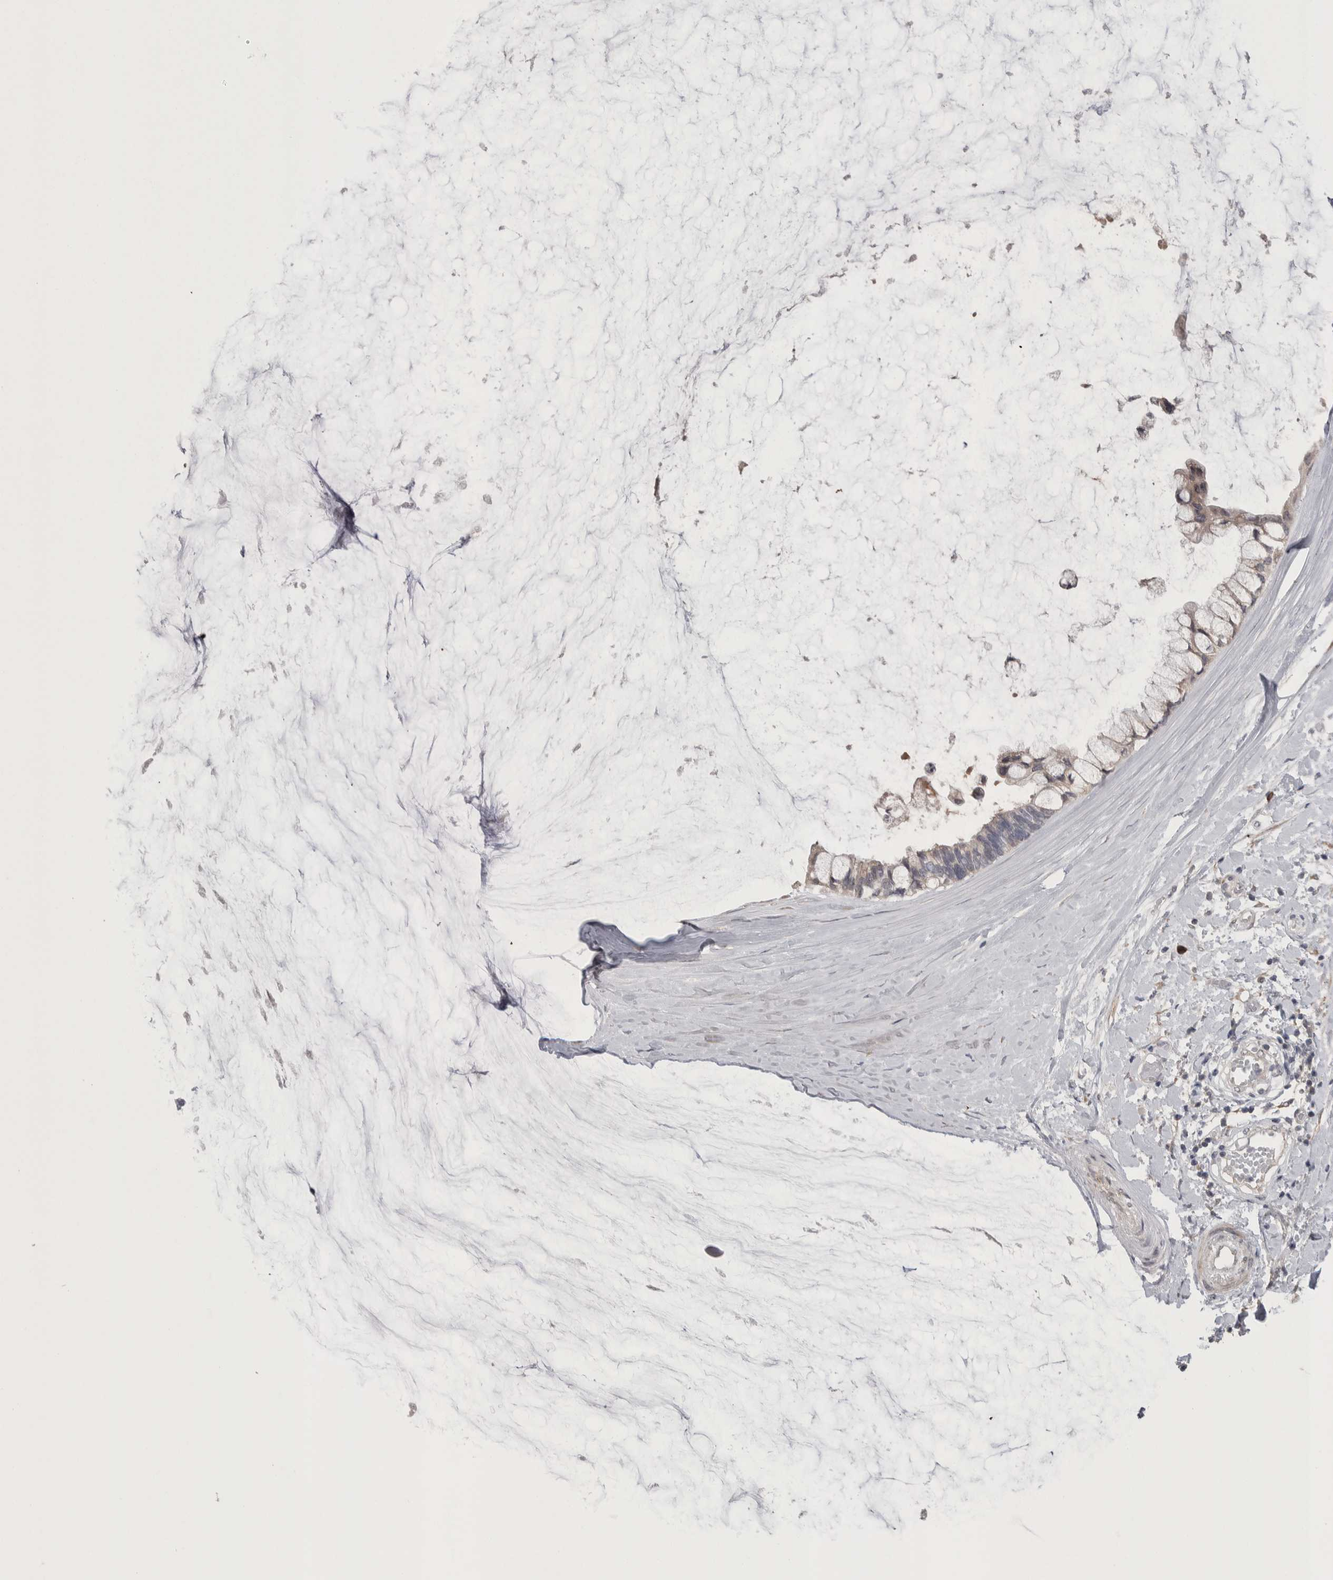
{"staining": {"intensity": "weak", "quantity": "<25%", "location": "cytoplasmic/membranous"}, "tissue": "ovarian cancer", "cell_type": "Tumor cells", "image_type": "cancer", "snomed": [{"axis": "morphology", "description": "Cystadenocarcinoma, mucinous, NOS"}, {"axis": "topography", "description": "Ovary"}], "caption": "This micrograph is of mucinous cystadenocarcinoma (ovarian) stained with immunohistochemistry to label a protein in brown with the nuclei are counter-stained blue. There is no positivity in tumor cells.", "gene": "CUL2", "patient": {"sex": "female", "age": 39}}